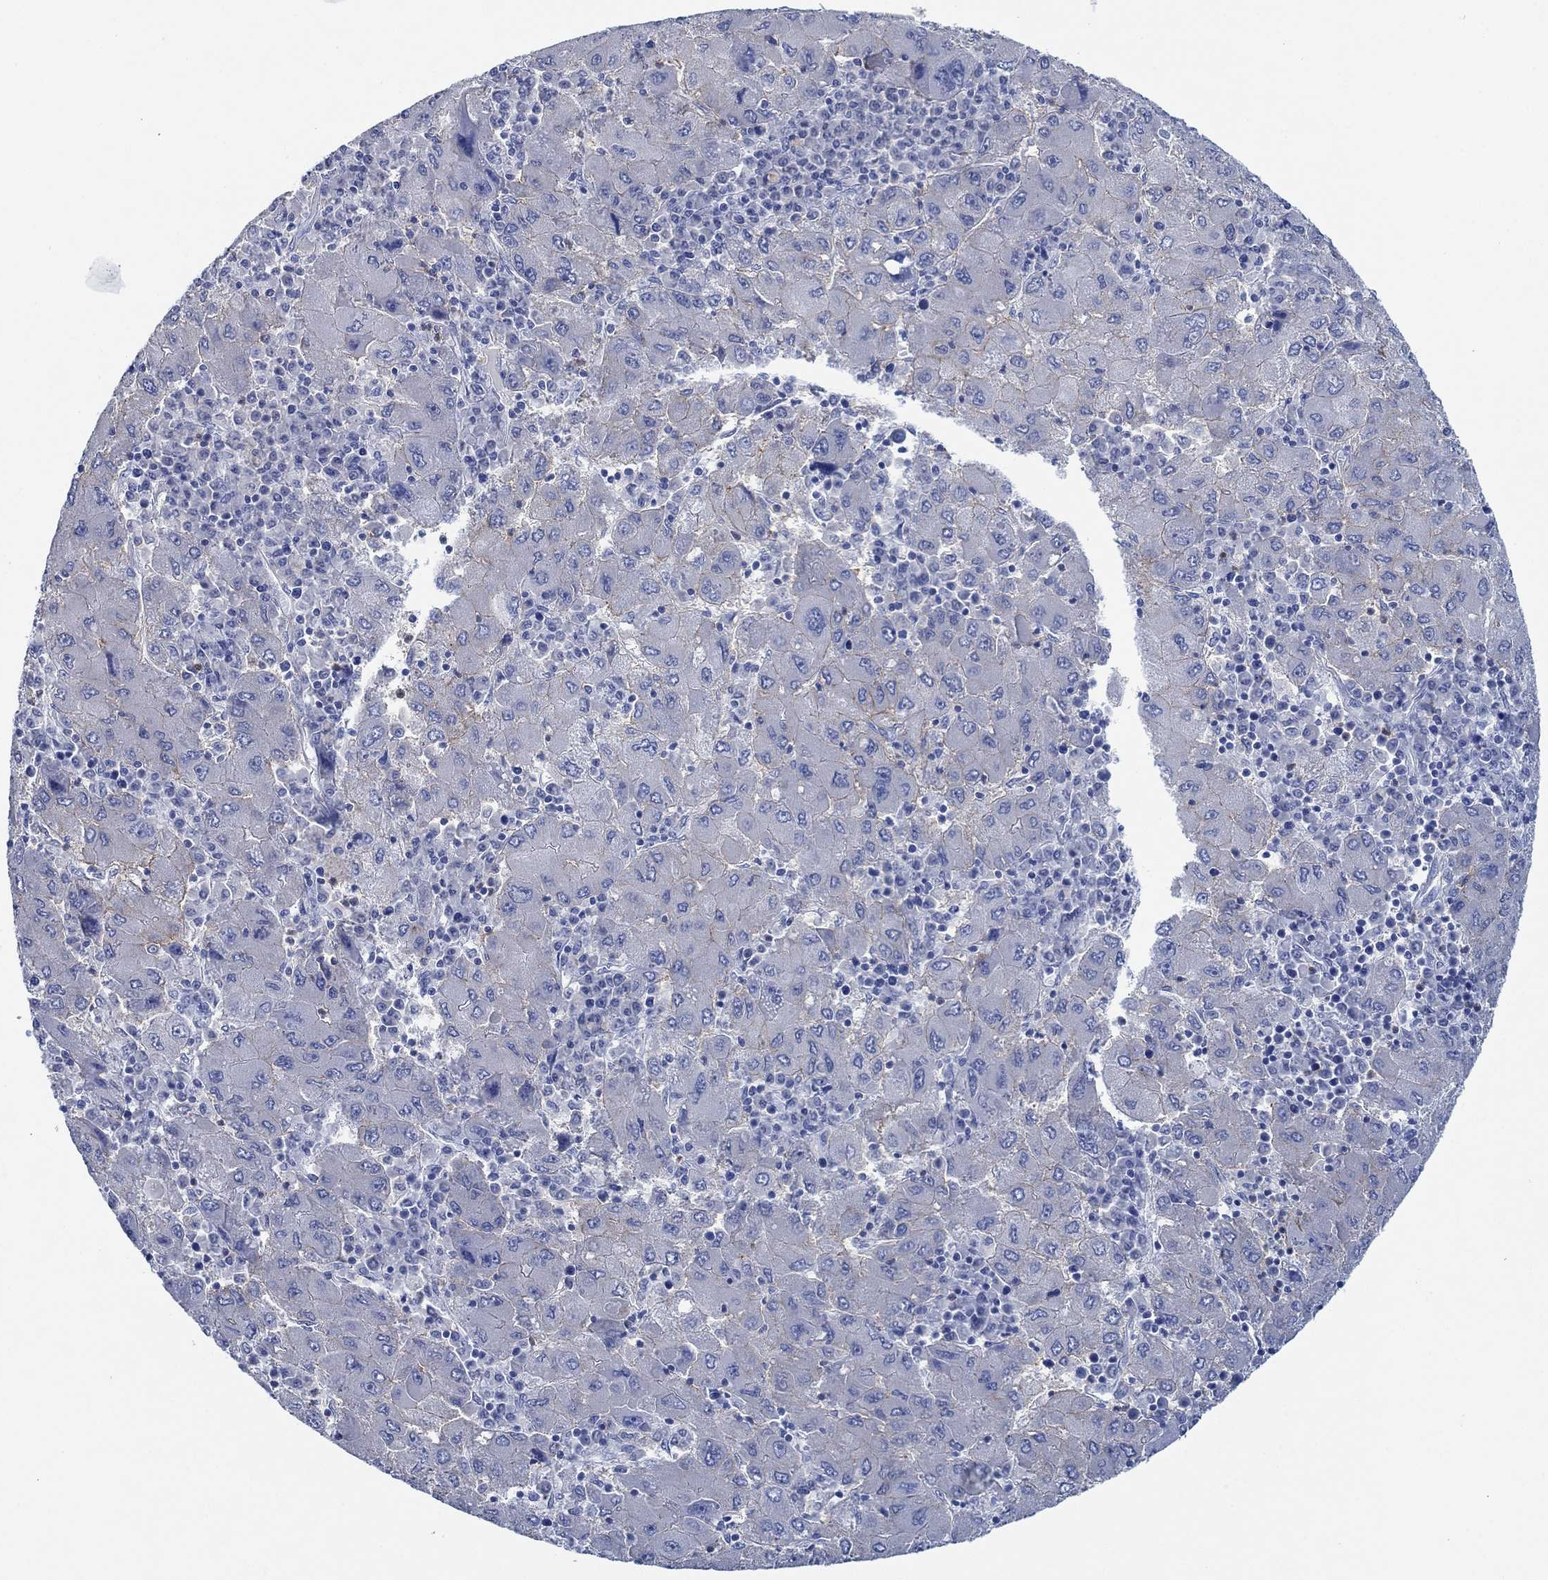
{"staining": {"intensity": "weak", "quantity": "25%-75%", "location": "cytoplasmic/membranous"}, "tissue": "liver cancer", "cell_type": "Tumor cells", "image_type": "cancer", "snomed": [{"axis": "morphology", "description": "Carcinoma, Hepatocellular, NOS"}, {"axis": "topography", "description": "Liver"}], "caption": "This is a micrograph of immunohistochemistry staining of liver hepatocellular carcinoma, which shows weak staining in the cytoplasmic/membranous of tumor cells.", "gene": "ZNF671", "patient": {"sex": "male", "age": 75}}